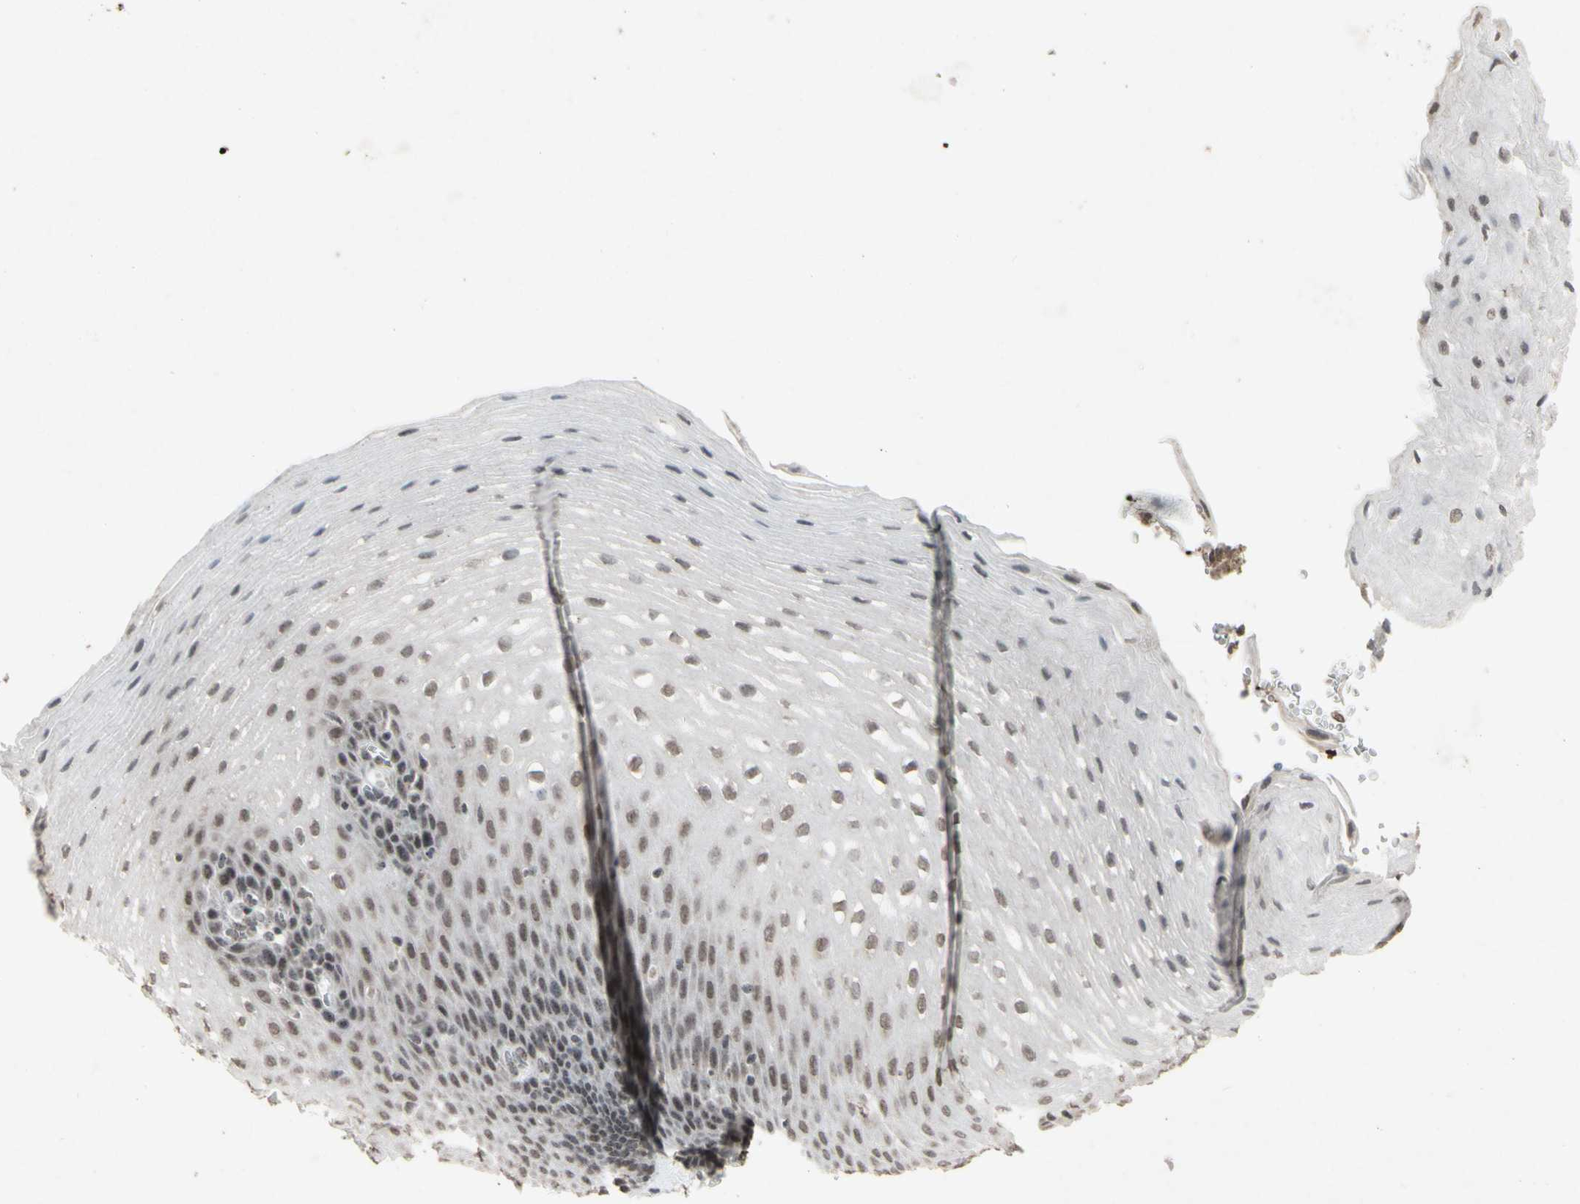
{"staining": {"intensity": "moderate", "quantity": "<25%", "location": "nuclear"}, "tissue": "esophagus", "cell_type": "Squamous epithelial cells", "image_type": "normal", "snomed": [{"axis": "morphology", "description": "Normal tissue, NOS"}, {"axis": "topography", "description": "Esophagus"}], "caption": "Immunohistochemical staining of benign human esophagus exhibits moderate nuclear protein expression in approximately <25% of squamous epithelial cells. Nuclei are stained in blue.", "gene": "CENPB", "patient": {"sex": "male", "age": 48}}